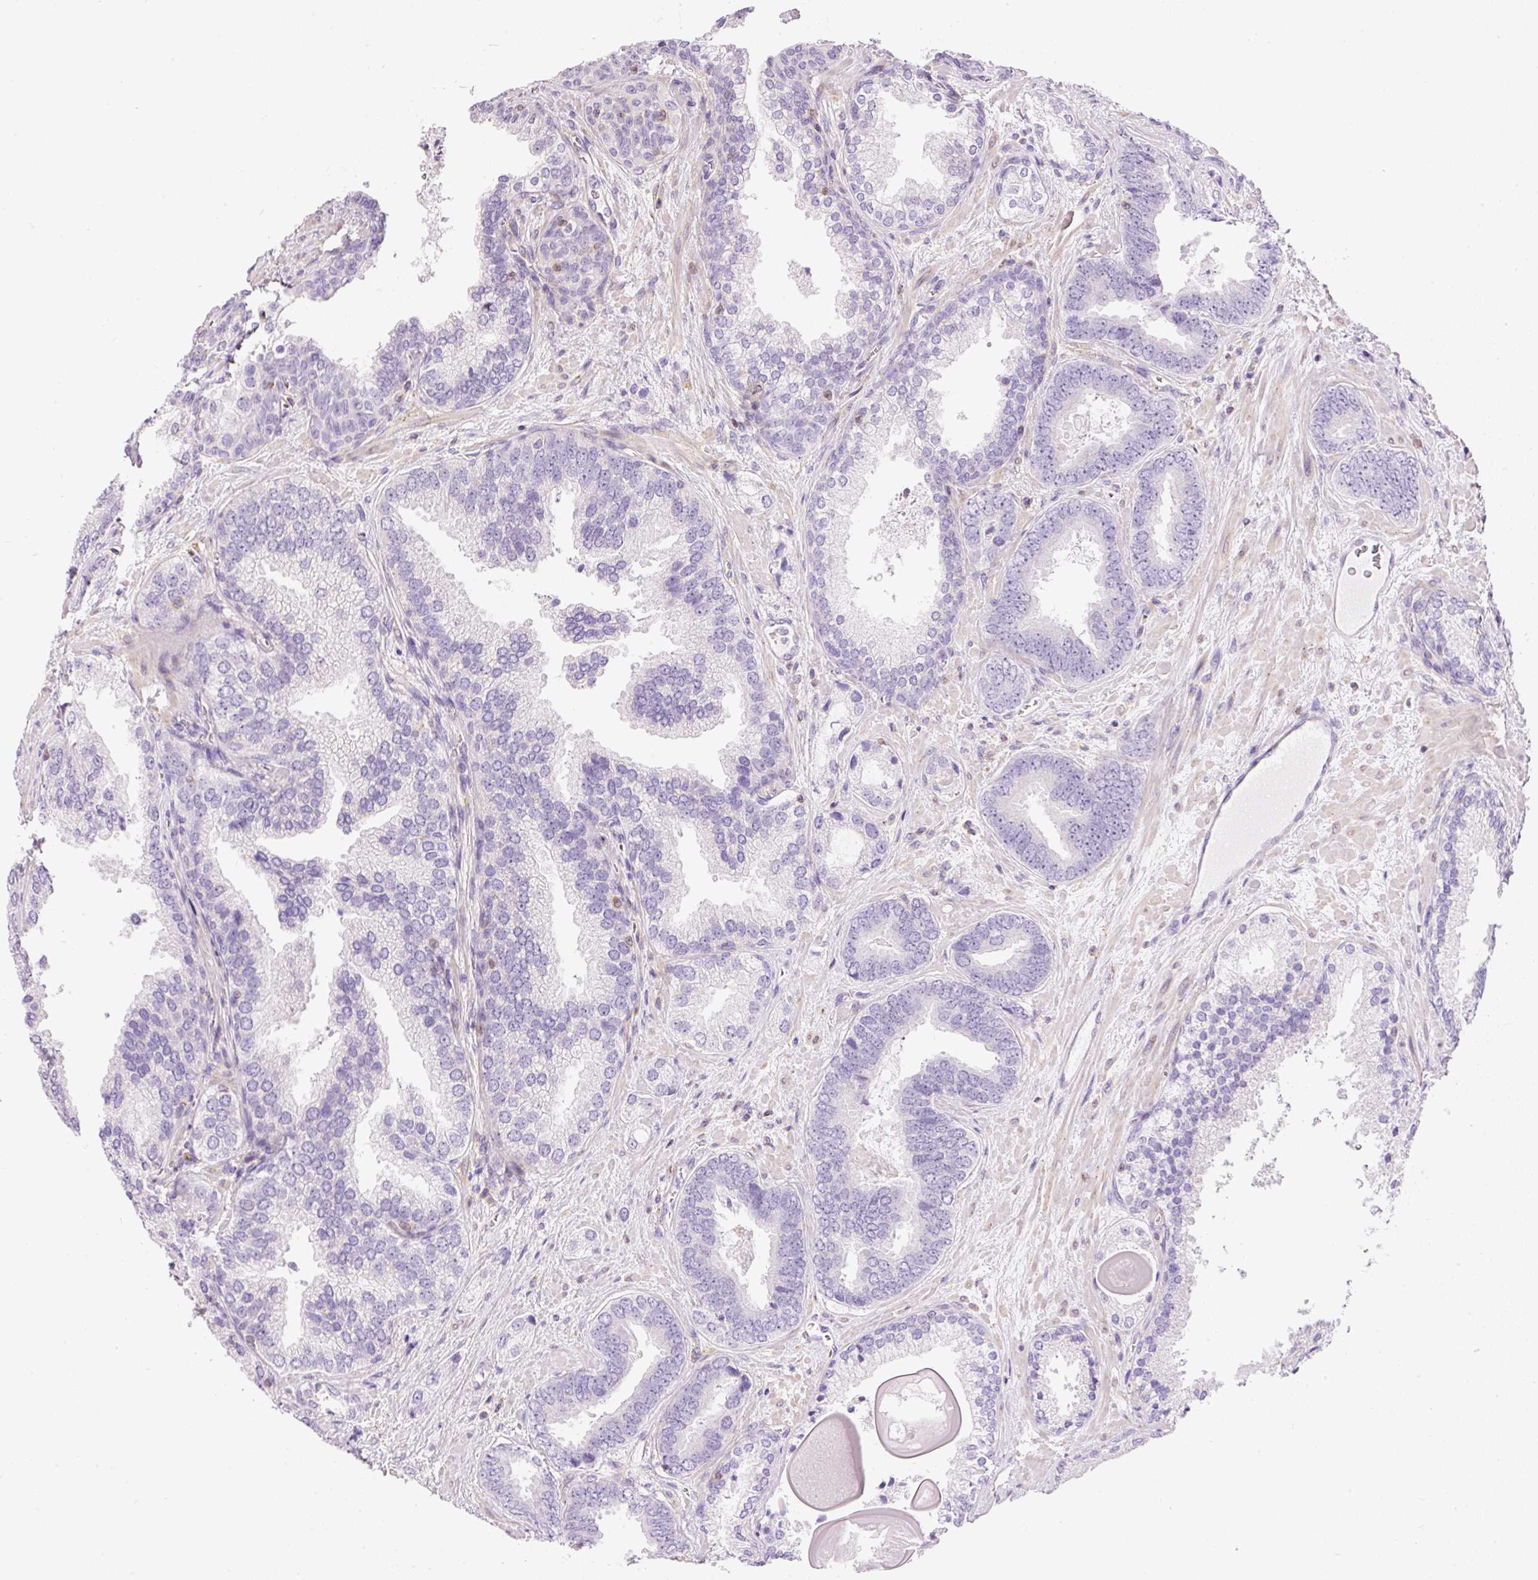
{"staining": {"intensity": "negative", "quantity": "none", "location": "none"}, "tissue": "prostate cancer", "cell_type": "Tumor cells", "image_type": "cancer", "snomed": [{"axis": "morphology", "description": "Adenocarcinoma, High grade"}, {"axis": "topography", "description": "Prostate"}], "caption": "This is an IHC photomicrograph of prostate high-grade adenocarcinoma. There is no expression in tumor cells.", "gene": "DOK6", "patient": {"sex": "male", "age": 63}}